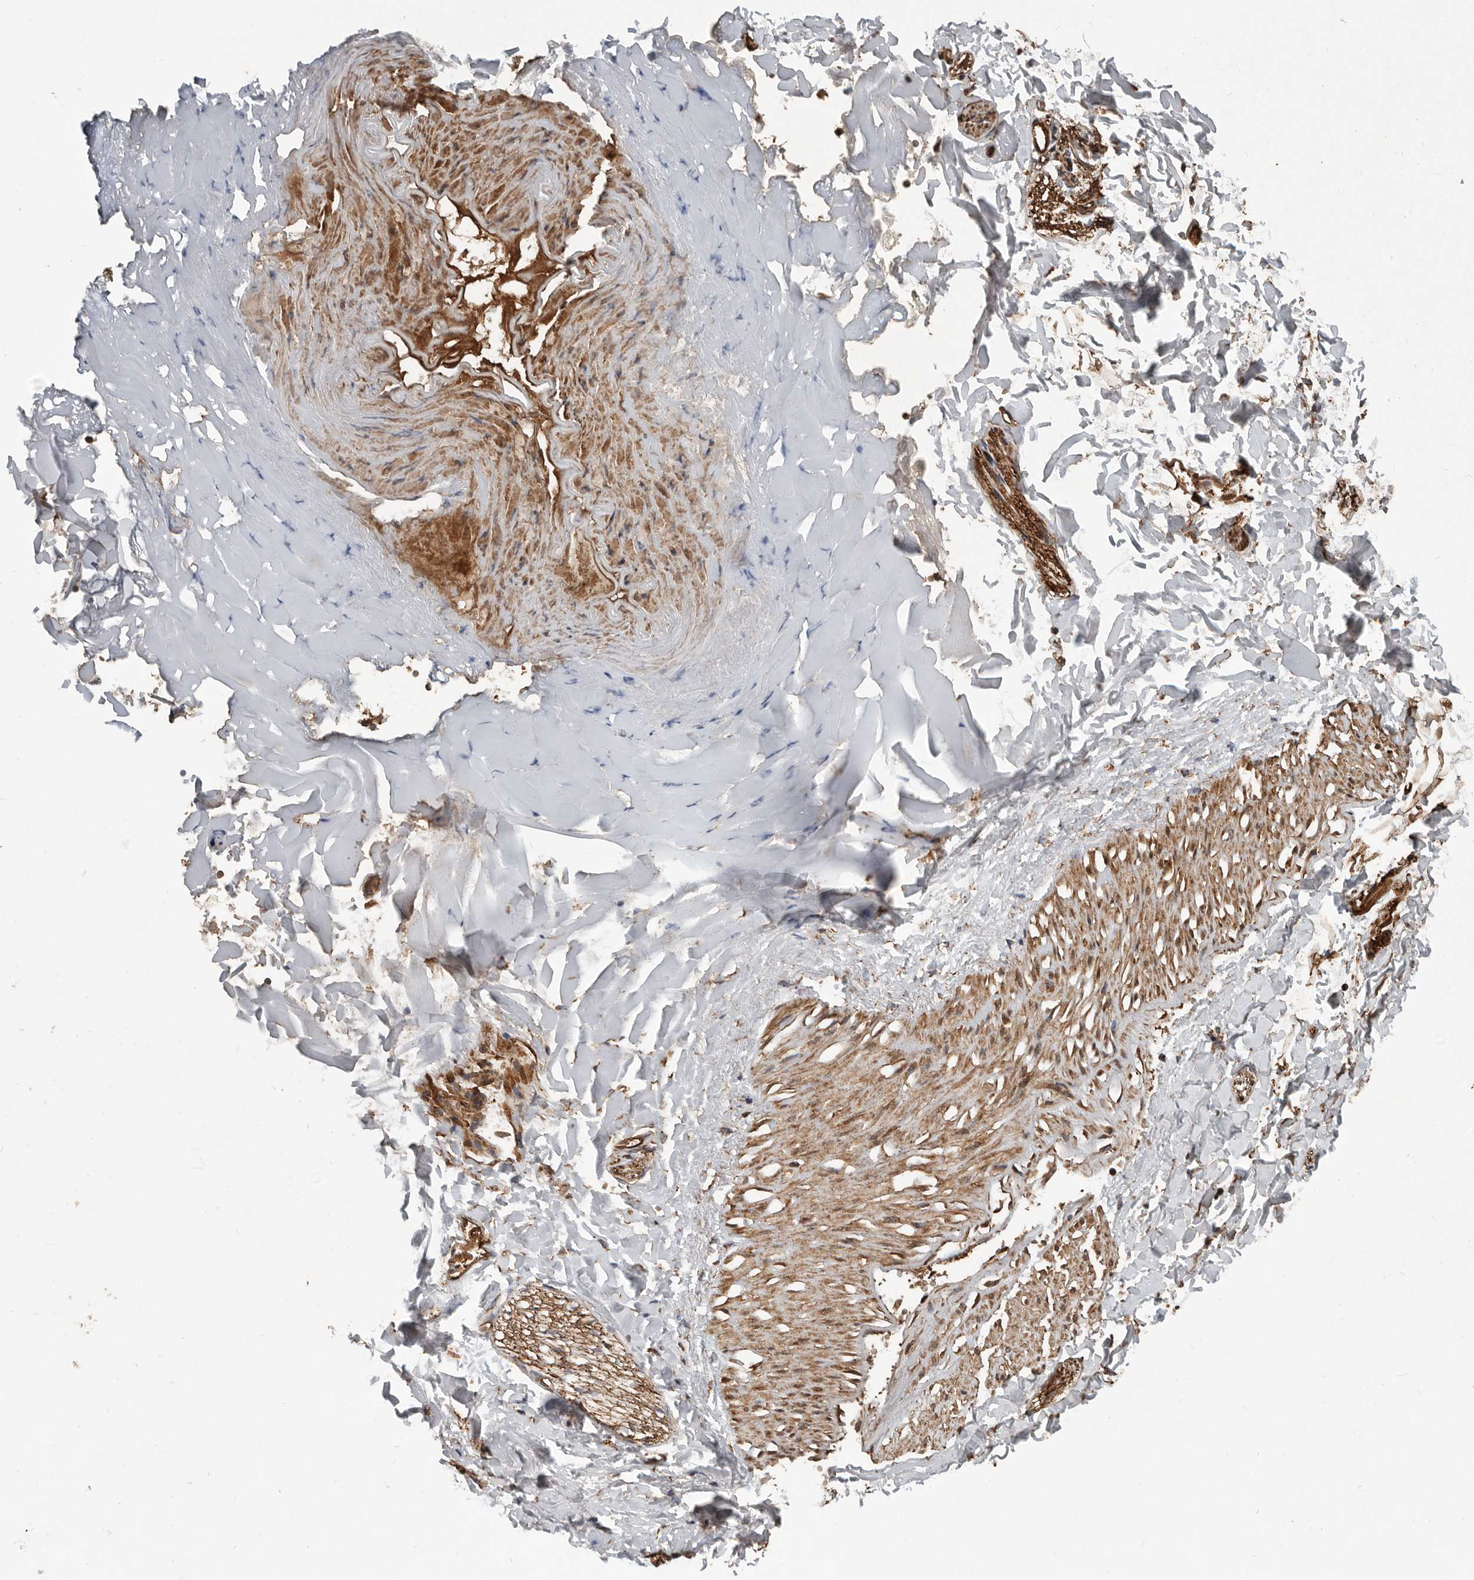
{"staining": {"intensity": "strong", "quantity": ">75%", "location": "cytoplasmic/membranous"}, "tissue": "adipose tissue", "cell_type": "Adipocytes", "image_type": "normal", "snomed": [{"axis": "morphology", "description": "Normal tissue, NOS"}, {"axis": "morphology", "description": "Adenocarcinoma, NOS"}, {"axis": "topography", "description": "Smooth muscle"}, {"axis": "topography", "description": "Colon"}], "caption": "Adipocytes reveal high levels of strong cytoplasmic/membranous expression in approximately >75% of cells in normal adipose tissue. The staining was performed using DAB, with brown indicating positive protein expression. Nuclei are stained blue with hematoxylin.", "gene": "YOD1", "patient": {"sex": "male", "age": 14}}